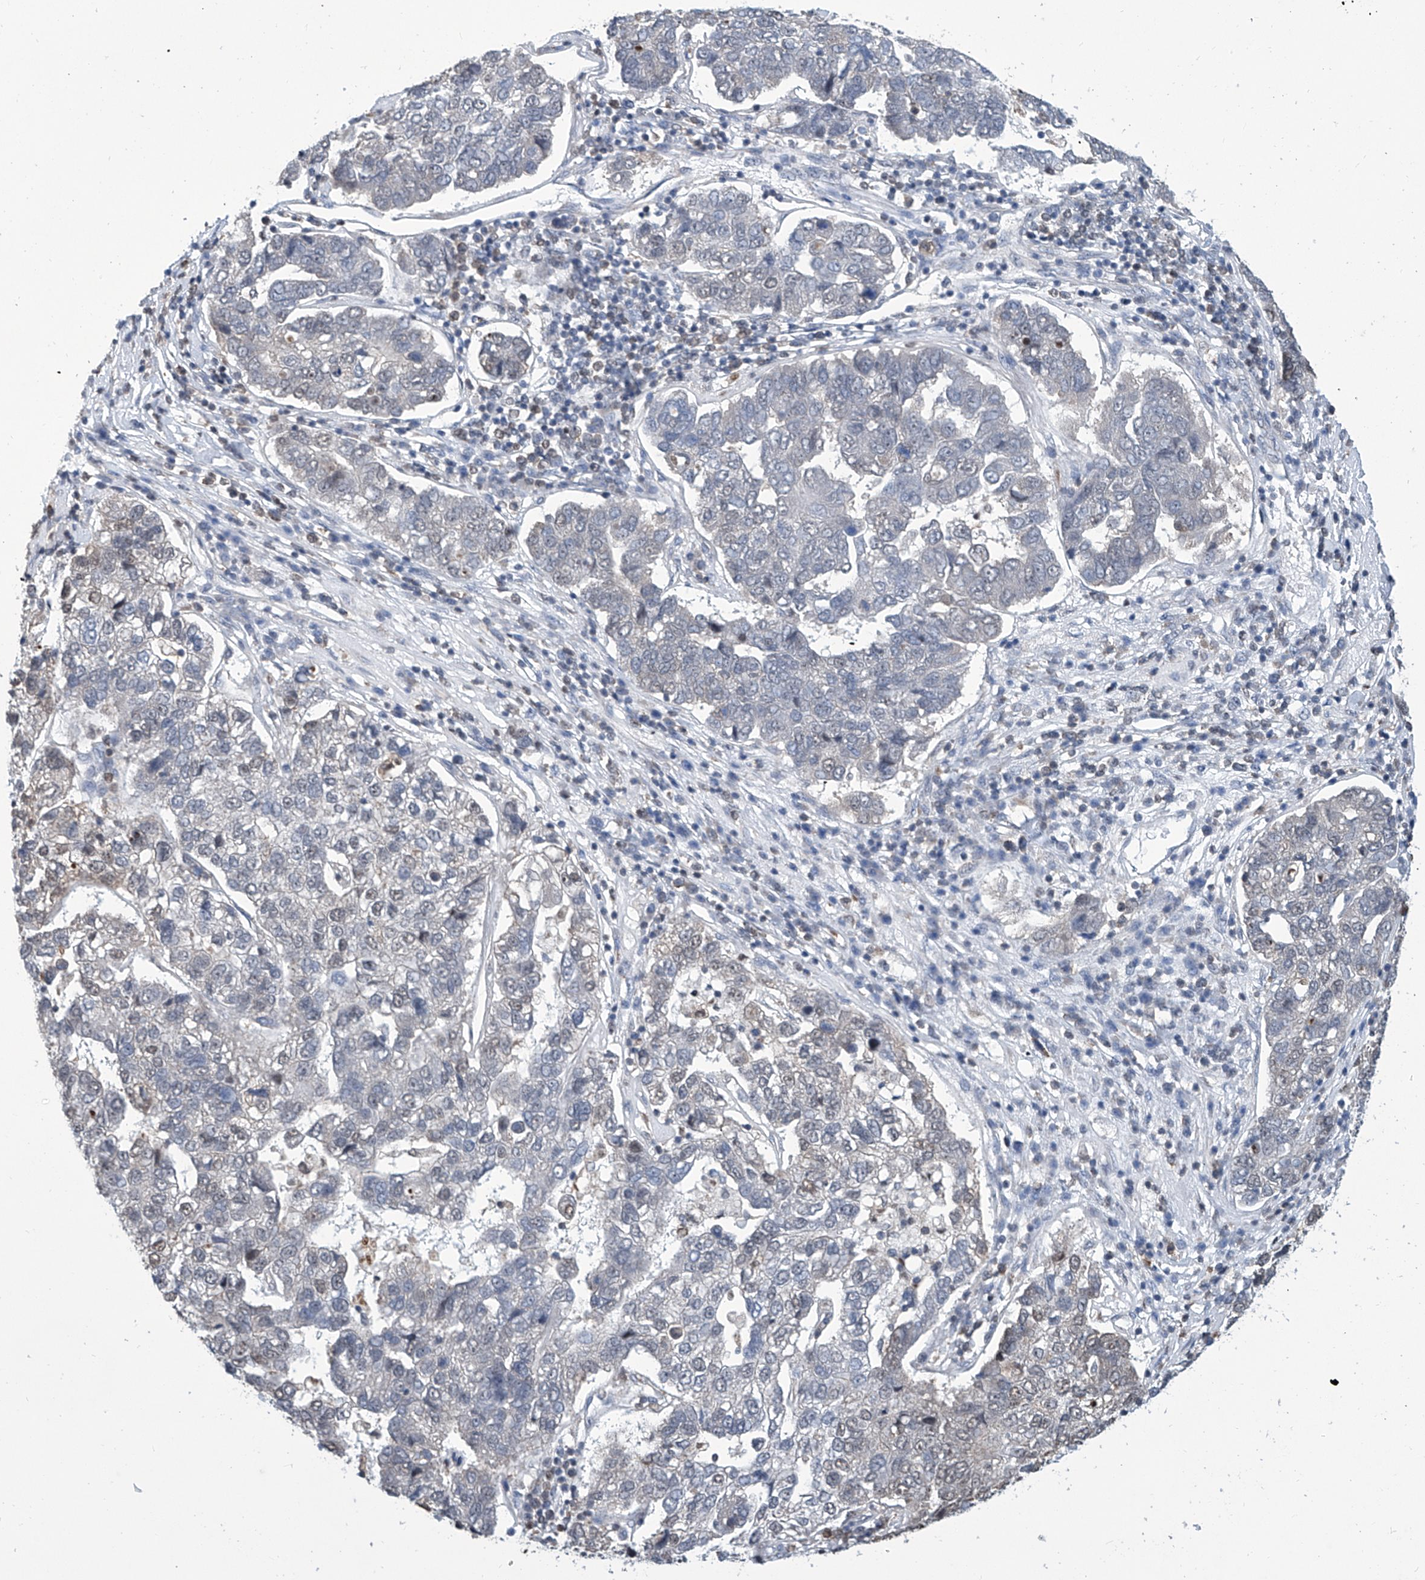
{"staining": {"intensity": "negative", "quantity": "none", "location": "none"}, "tissue": "pancreatic cancer", "cell_type": "Tumor cells", "image_type": "cancer", "snomed": [{"axis": "morphology", "description": "Adenocarcinoma, NOS"}, {"axis": "topography", "description": "Pancreas"}], "caption": "A histopathology image of human pancreatic cancer (adenocarcinoma) is negative for staining in tumor cells. (Immunohistochemistry (ihc), brightfield microscopy, high magnification).", "gene": "SREBF2", "patient": {"sex": "female", "age": 61}}